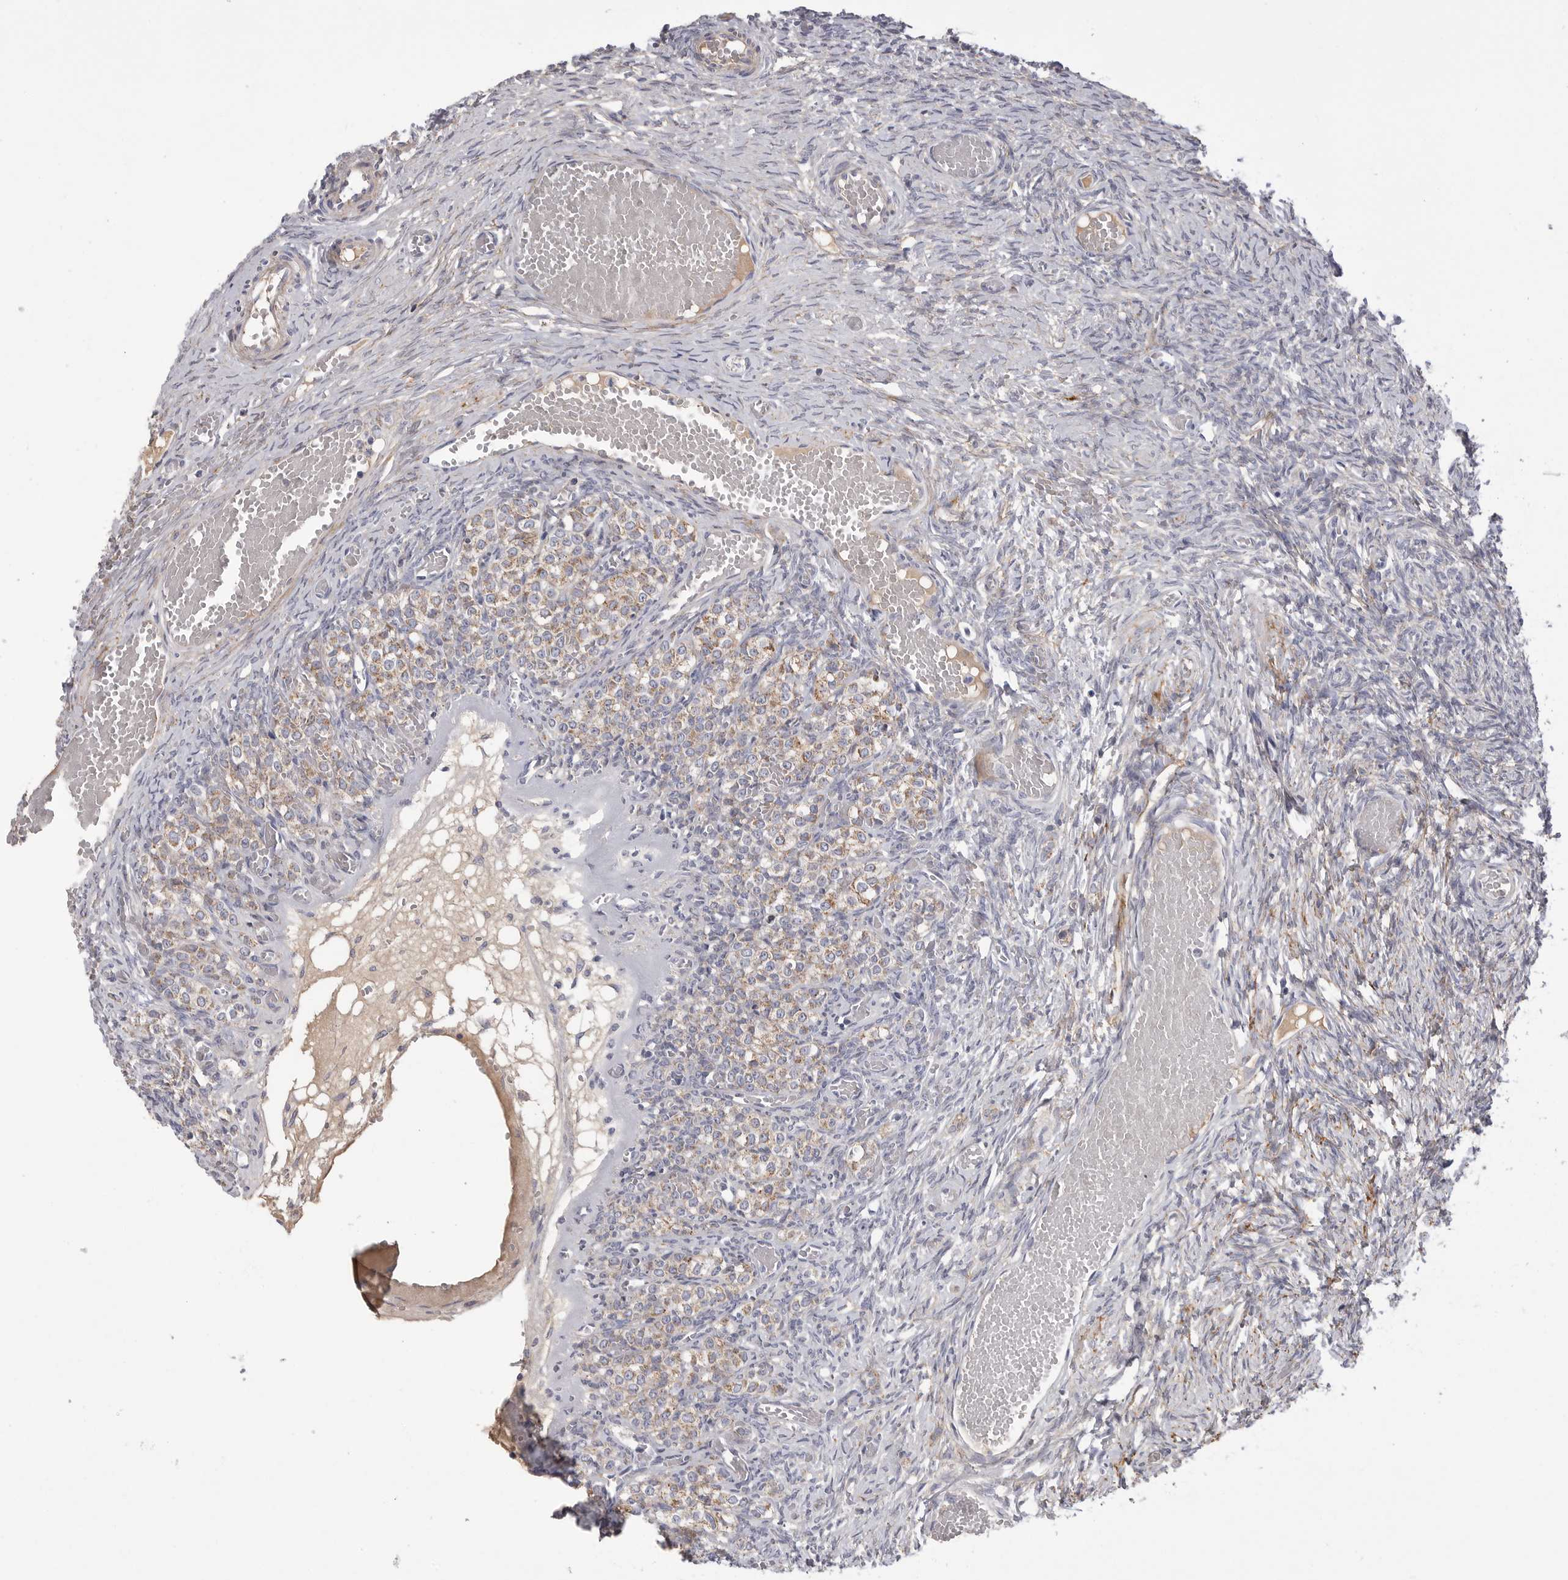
{"staining": {"intensity": "negative", "quantity": "none", "location": "none"}, "tissue": "ovary", "cell_type": "Ovarian stroma cells", "image_type": "normal", "snomed": [{"axis": "morphology", "description": "Adenocarcinoma, NOS"}, {"axis": "topography", "description": "Endometrium"}], "caption": "This is an immunohistochemistry (IHC) micrograph of unremarkable ovary. There is no positivity in ovarian stroma cells.", "gene": "SDC3", "patient": {"sex": "female", "age": 32}}